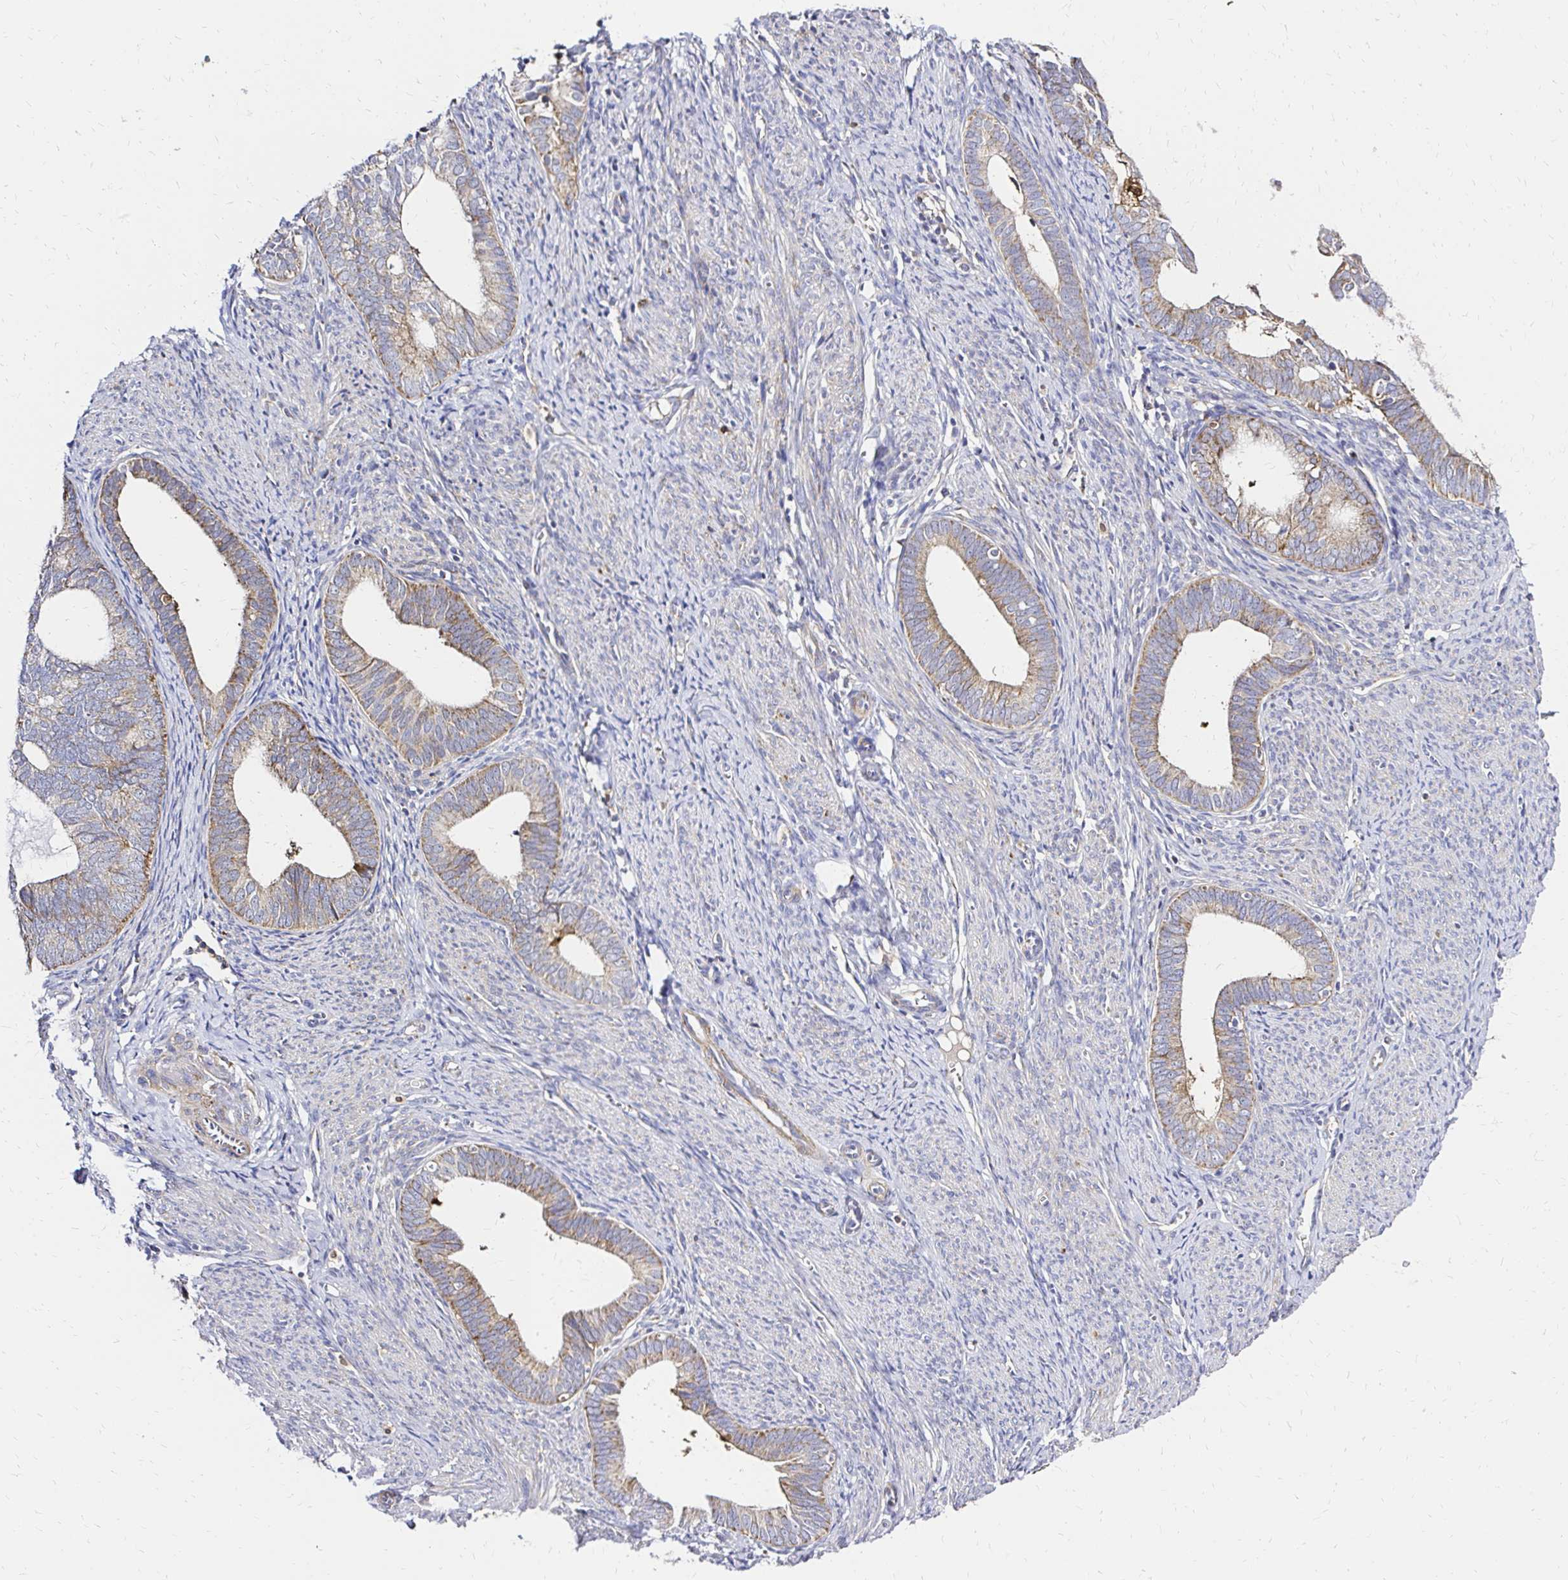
{"staining": {"intensity": "weak", "quantity": ">75%", "location": "cytoplasmic/membranous"}, "tissue": "endometrial cancer", "cell_type": "Tumor cells", "image_type": "cancer", "snomed": [{"axis": "morphology", "description": "Adenocarcinoma, NOS"}, {"axis": "topography", "description": "Endometrium"}], "caption": "Immunohistochemical staining of human endometrial adenocarcinoma displays low levels of weak cytoplasmic/membranous expression in about >75% of tumor cells. (Stains: DAB in brown, nuclei in blue, Microscopy: brightfield microscopy at high magnification).", "gene": "MRPL13", "patient": {"sex": "female", "age": 75}}